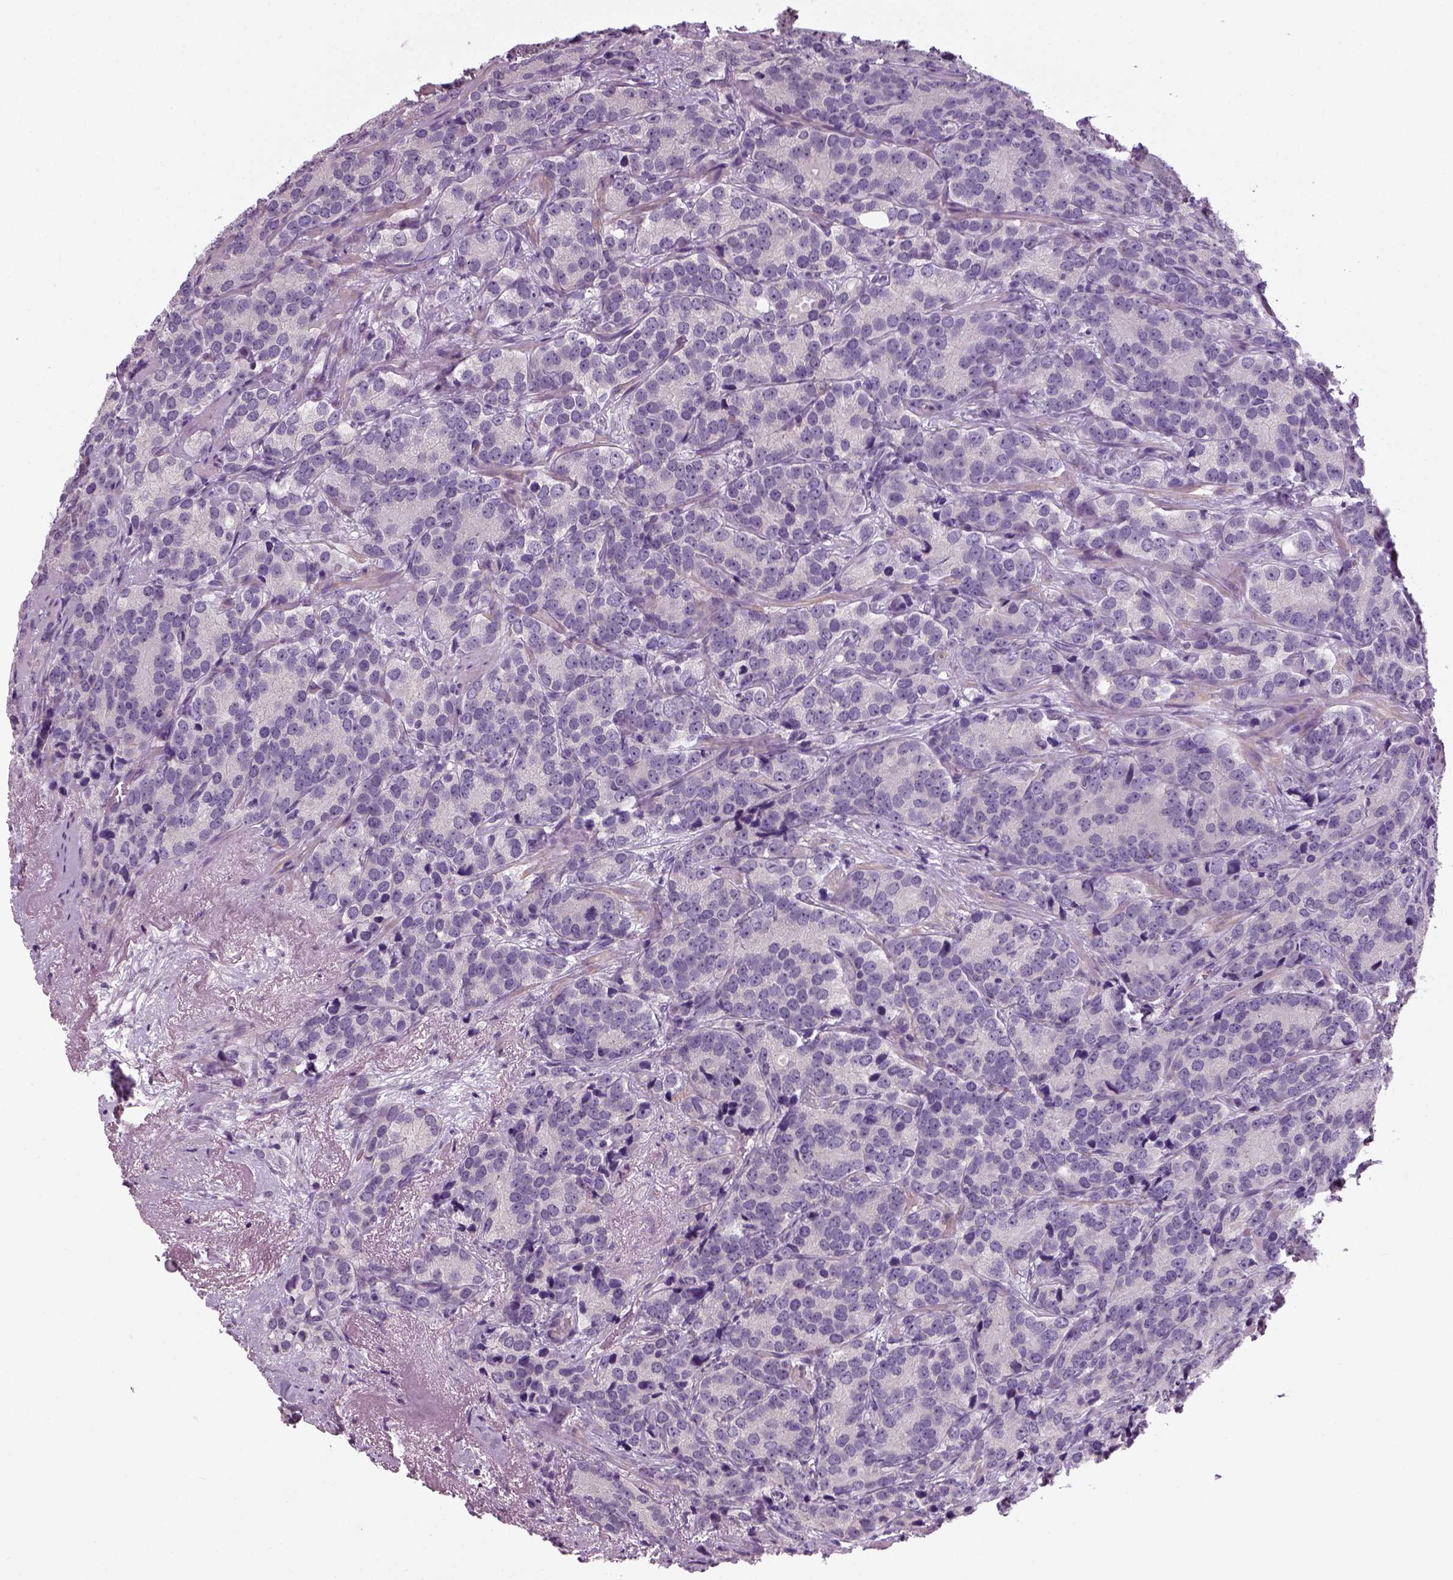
{"staining": {"intensity": "negative", "quantity": "none", "location": "none"}, "tissue": "prostate cancer", "cell_type": "Tumor cells", "image_type": "cancer", "snomed": [{"axis": "morphology", "description": "Adenocarcinoma, NOS"}, {"axis": "topography", "description": "Prostate"}], "caption": "Prostate cancer (adenocarcinoma) stained for a protein using immunohistochemistry (IHC) reveals no expression tumor cells.", "gene": "ELOVL3", "patient": {"sex": "male", "age": 71}}